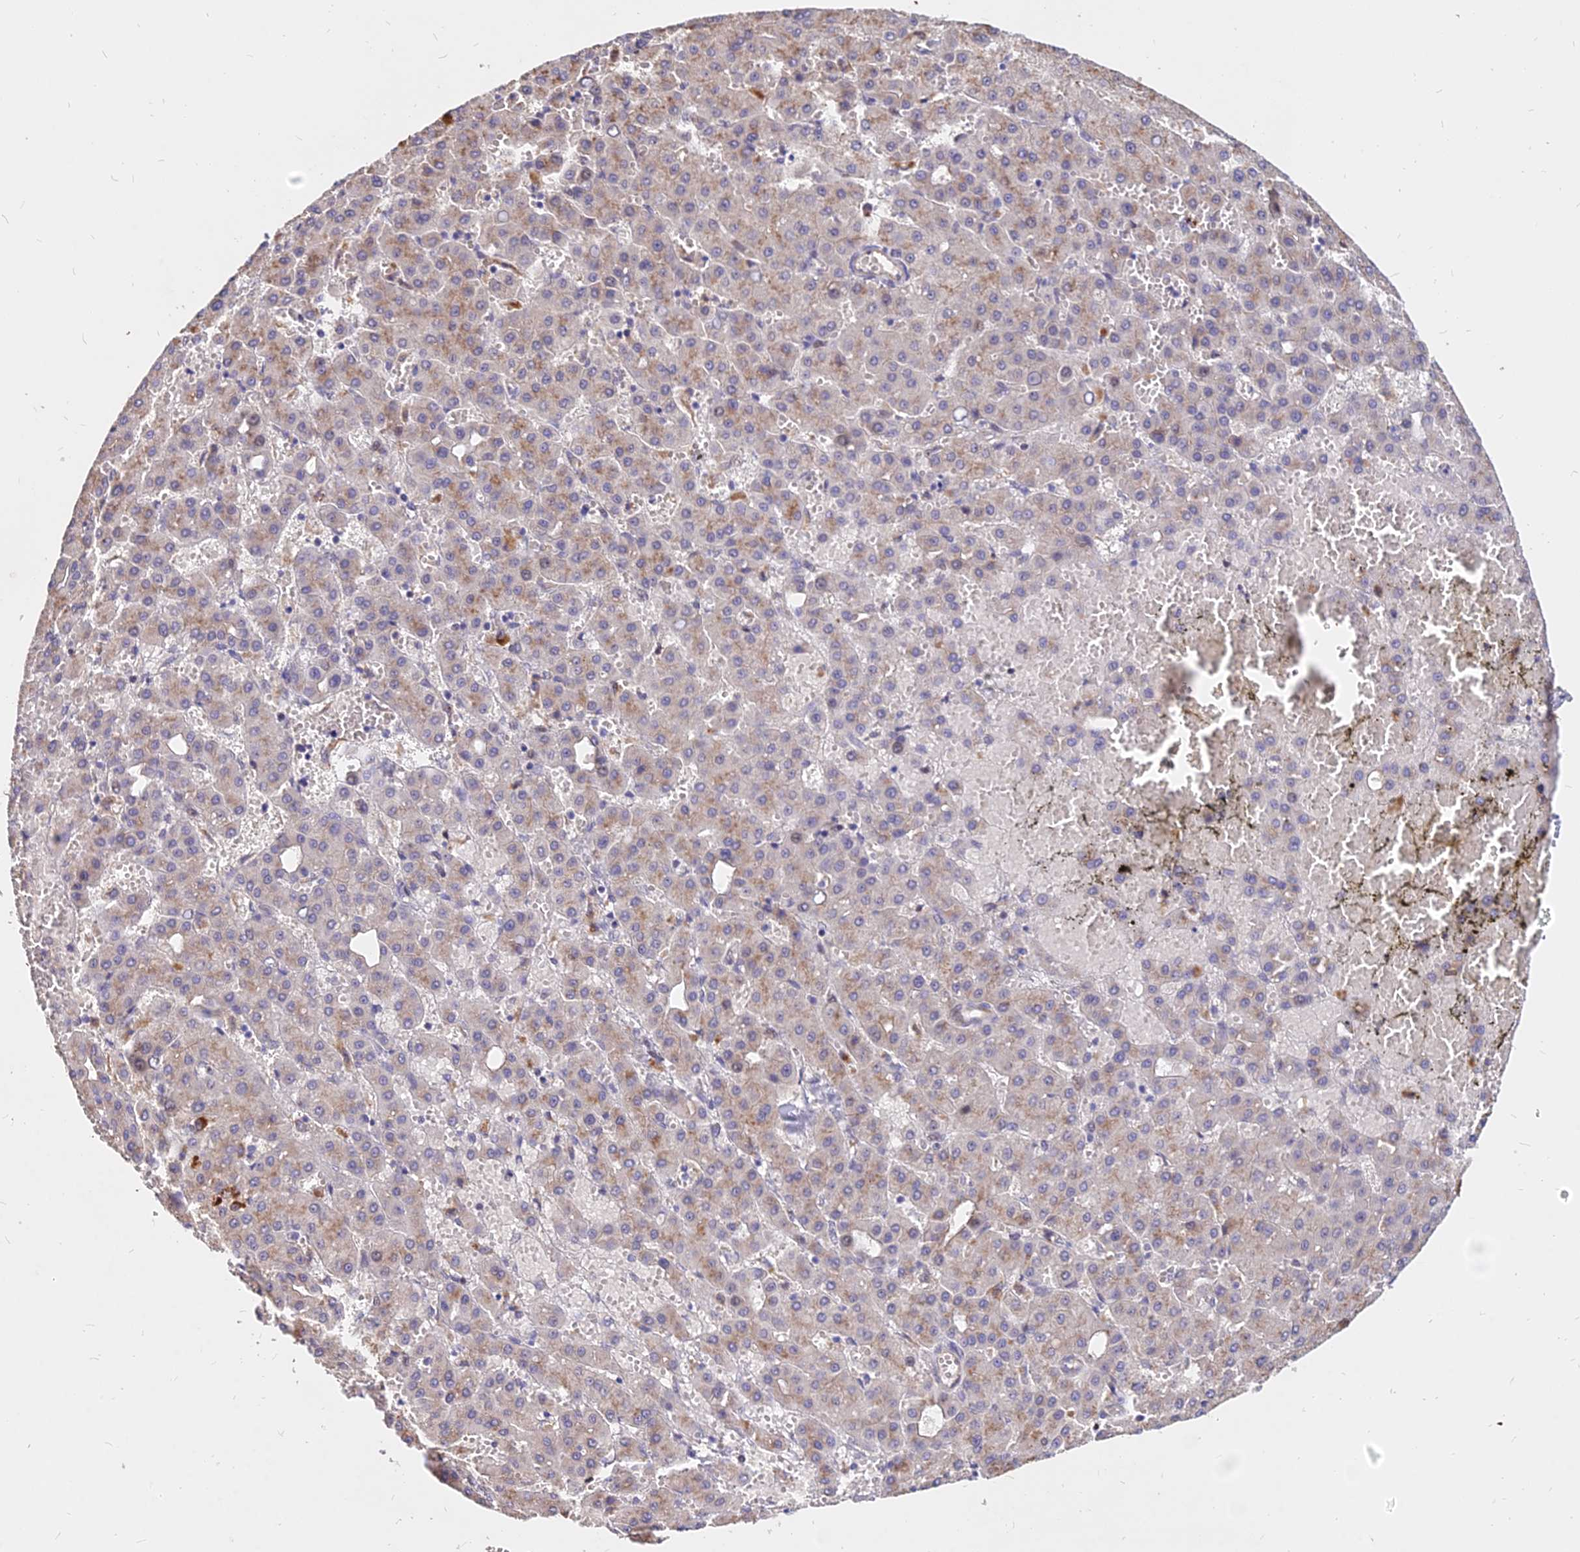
{"staining": {"intensity": "weak", "quantity": "25%-75%", "location": "cytoplasmic/membranous"}, "tissue": "liver cancer", "cell_type": "Tumor cells", "image_type": "cancer", "snomed": [{"axis": "morphology", "description": "Carcinoma, Hepatocellular, NOS"}, {"axis": "topography", "description": "Liver"}], "caption": "The histopathology image exhibits immunohistochemical staining of hepatocellular carcinoma (liver). There is weak cytoplasmic/membranous positivity is present in about 25%-75% of tumor cells. The protein of interest is stained brown, and the nuclei are stained in blue (DAB IHC with brightfield microscopy, high magnification).", "gene": "C11orf68", "patient": {"sex": "male", "age": 47}}